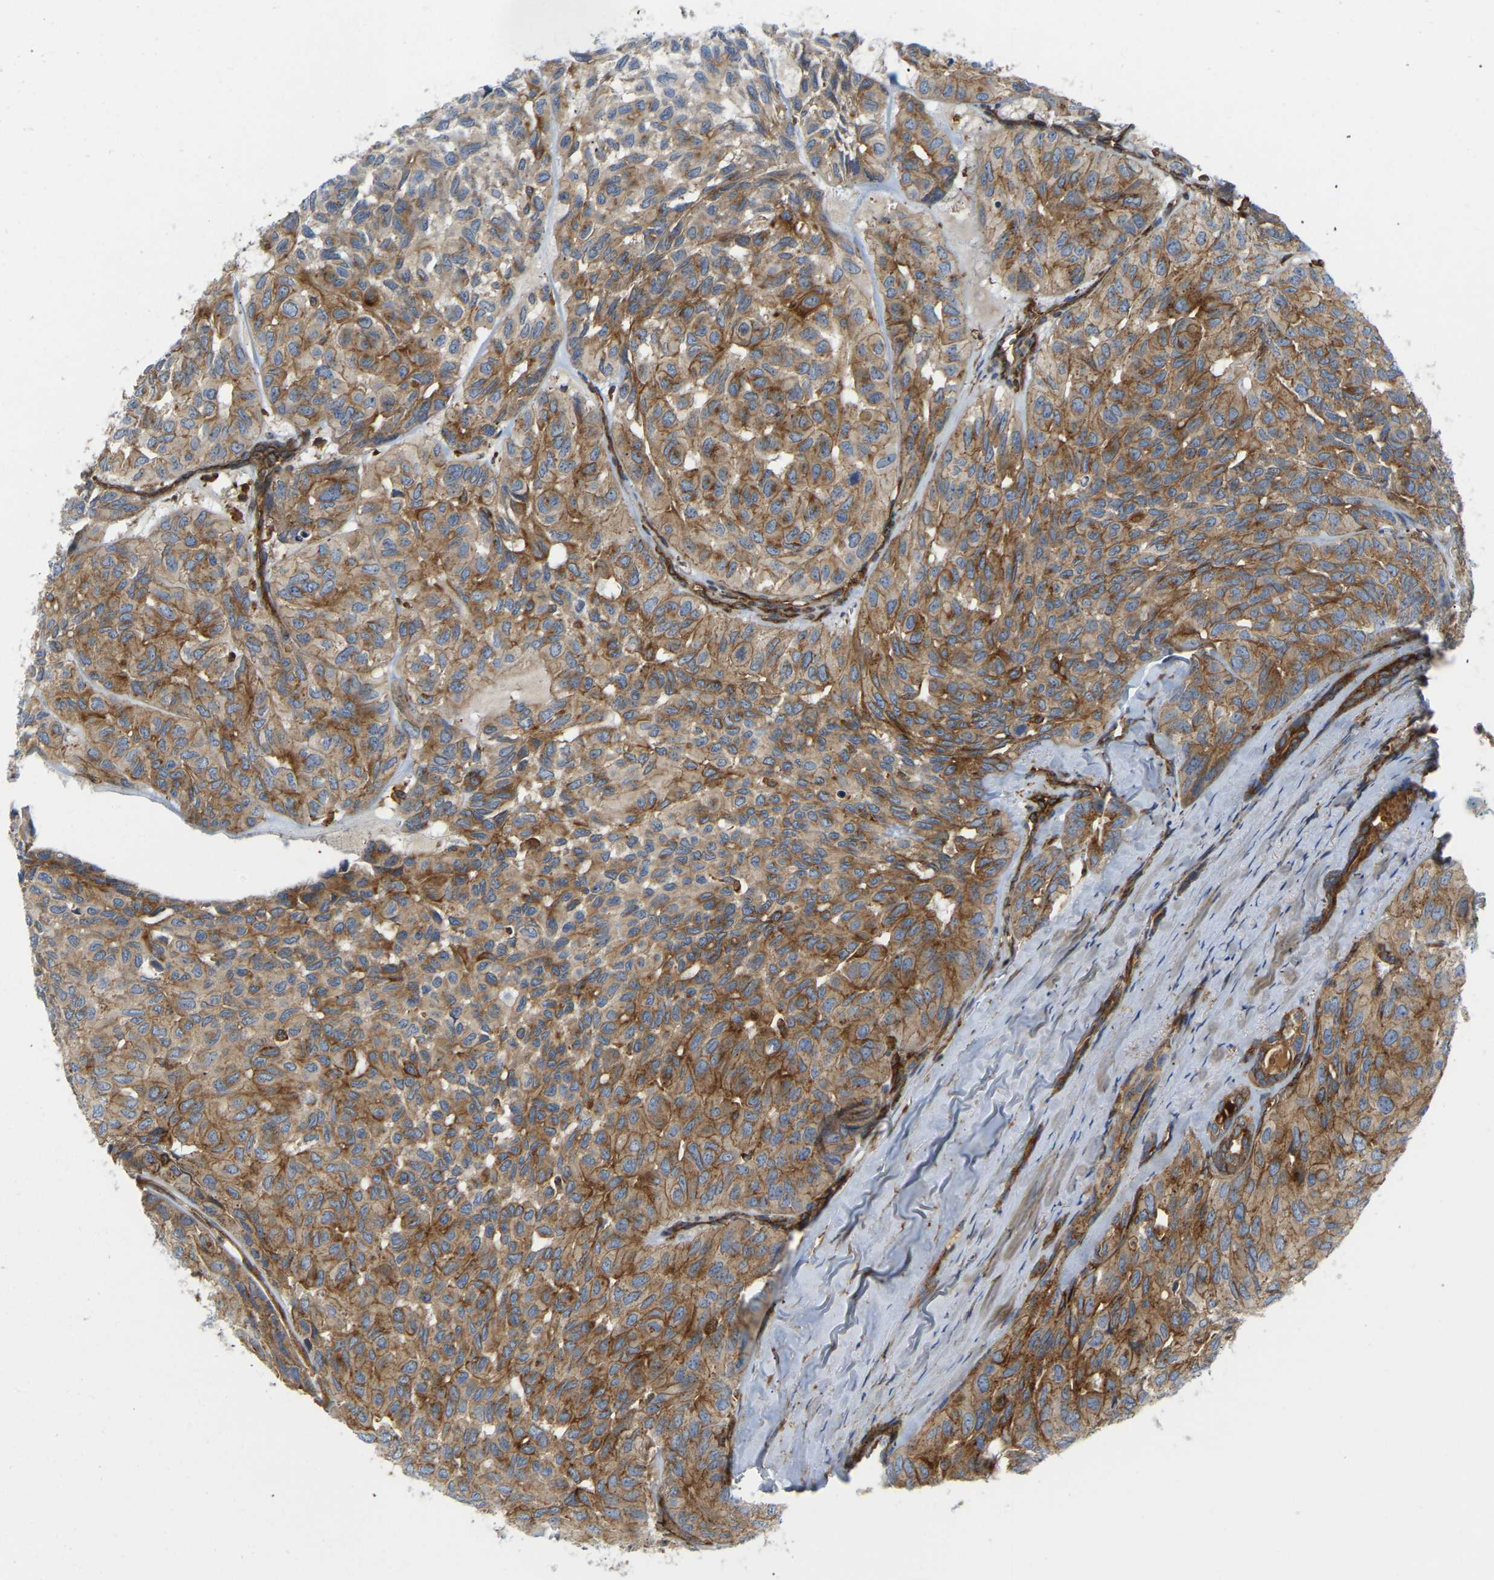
{"staining": {"intensity": "moderate", "quantity": ">75%", "location": "cytoplasmic/membranous"}, "tissue": "head and neck cancer", "cell_type": "Tumor cells", "image_type": "cancer", "snomed": [{"axis": "morphology", "description": "Adenocarcinoma, NOS"}, {"axis": "topography", "description": "Salivary gland, NOS"}, {"axis": "topography", "description": "Head-Neck"}], "caption": "The micrograph shows immunohistochemical staining of adenocarcinoma (head and neck). There is moderate cytoplasmic/membranous positivity is present in approximately >75% of tumor cells. (DAB IHC, brown staining for protein, blue staining for nuclei).", "gene": "PICALM", "patient": {"sex": "female", "age": 76}}